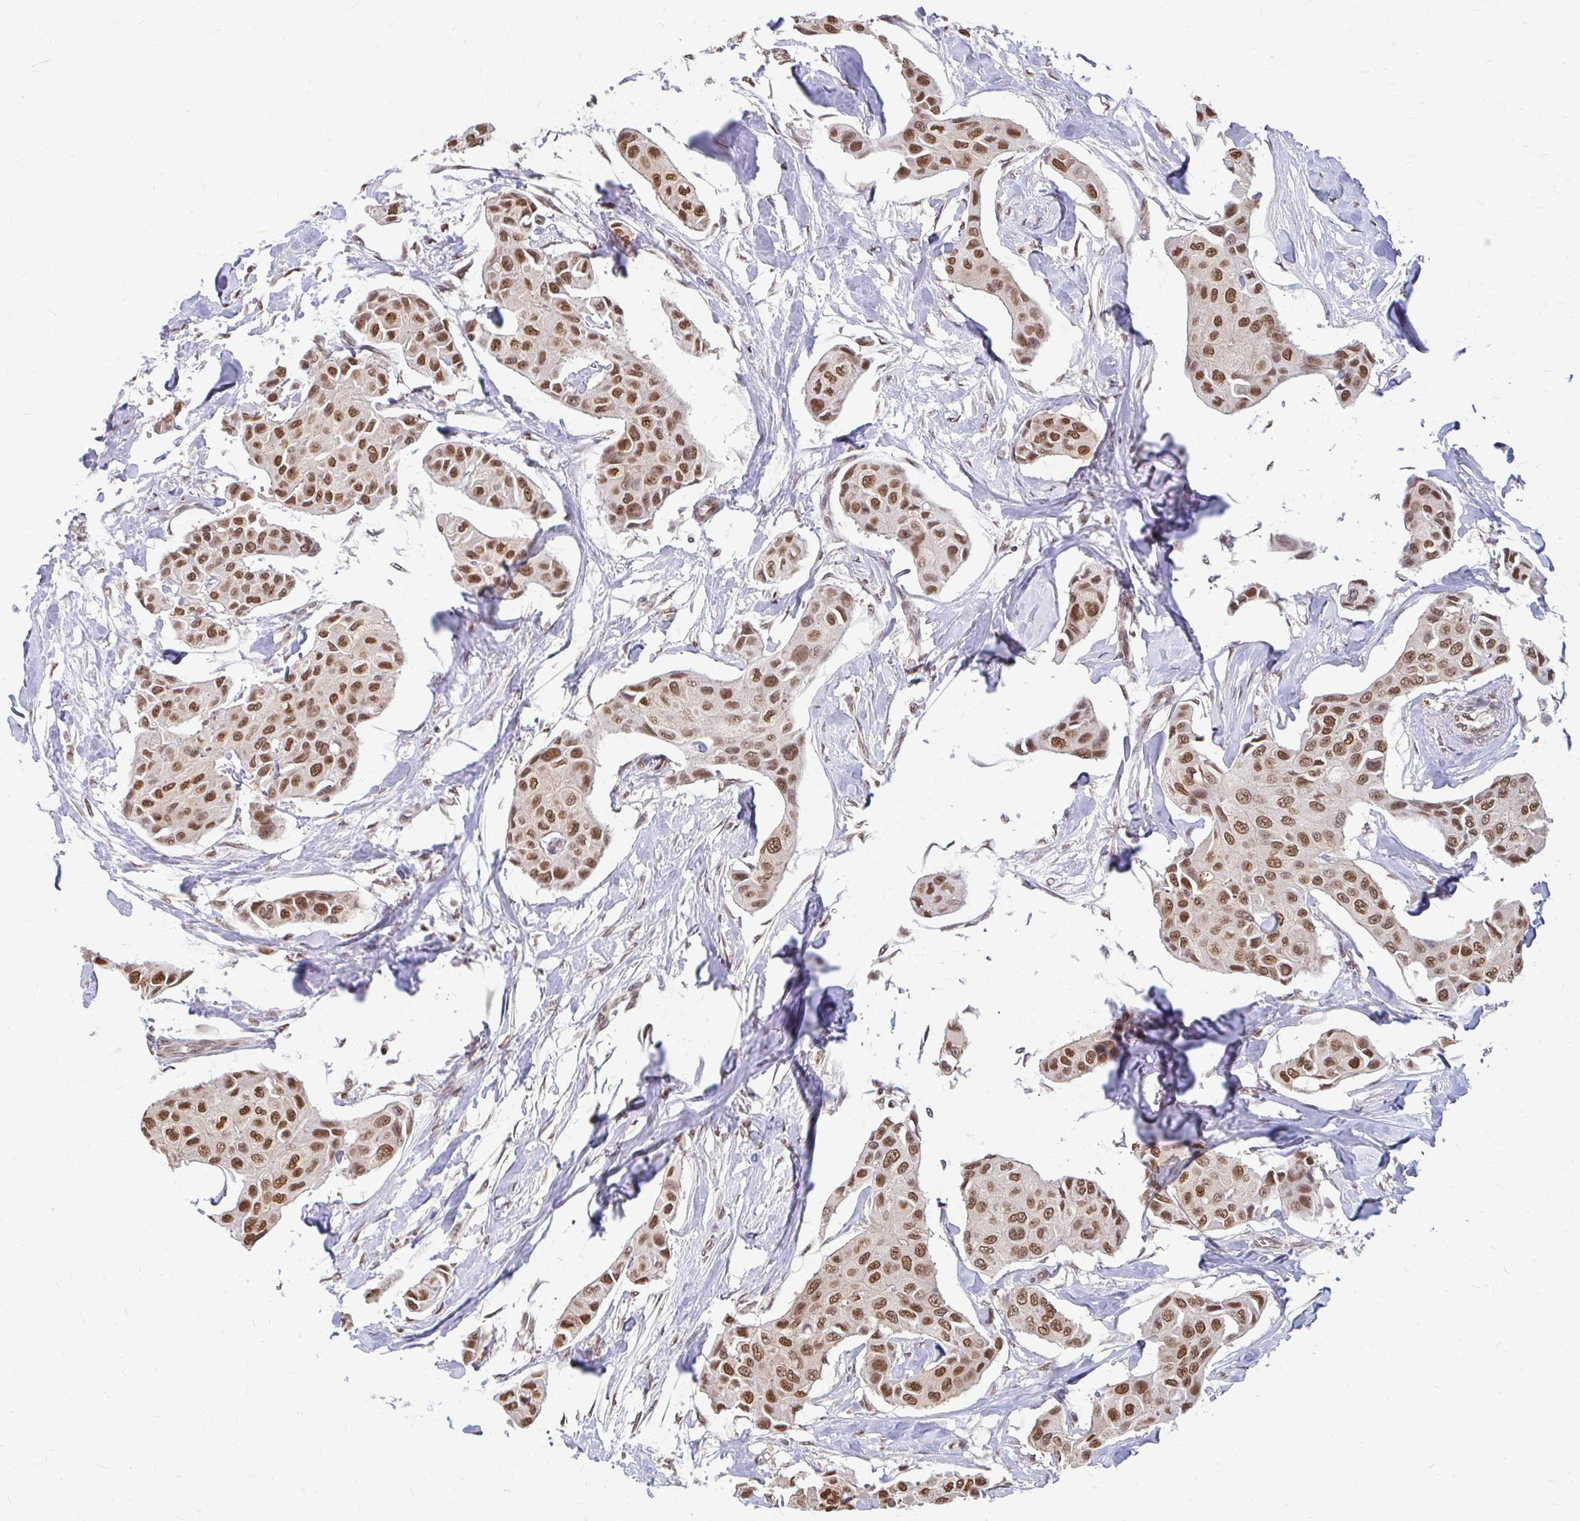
{"staining": {"intensity": "moderate", "quantity": ">75%", "location": "nuclear"}, "tissue": "breast cancer", "cell_type": "Tumor cells", "image_type": "cancer", "snomed": [{"axis": "morphology", "description": "Duct carcinoma"}, {"axis": "topography", "description": "Breast"}, {"axis": "topography", "description": "Lymph node"}], "caption": "High-magnification brightfield microscopy of infiltrating ductal carcinoma (breast) stained with DAB (3,3'-diaminobenzidine) (brown) and counterstained with hematoxylin (blue). tumor cells exhibit moderate nuclear staining is seen in approximately>75% of cells.", "gene": "XPO1", "patient": {"sex": "female", "age": 80}}